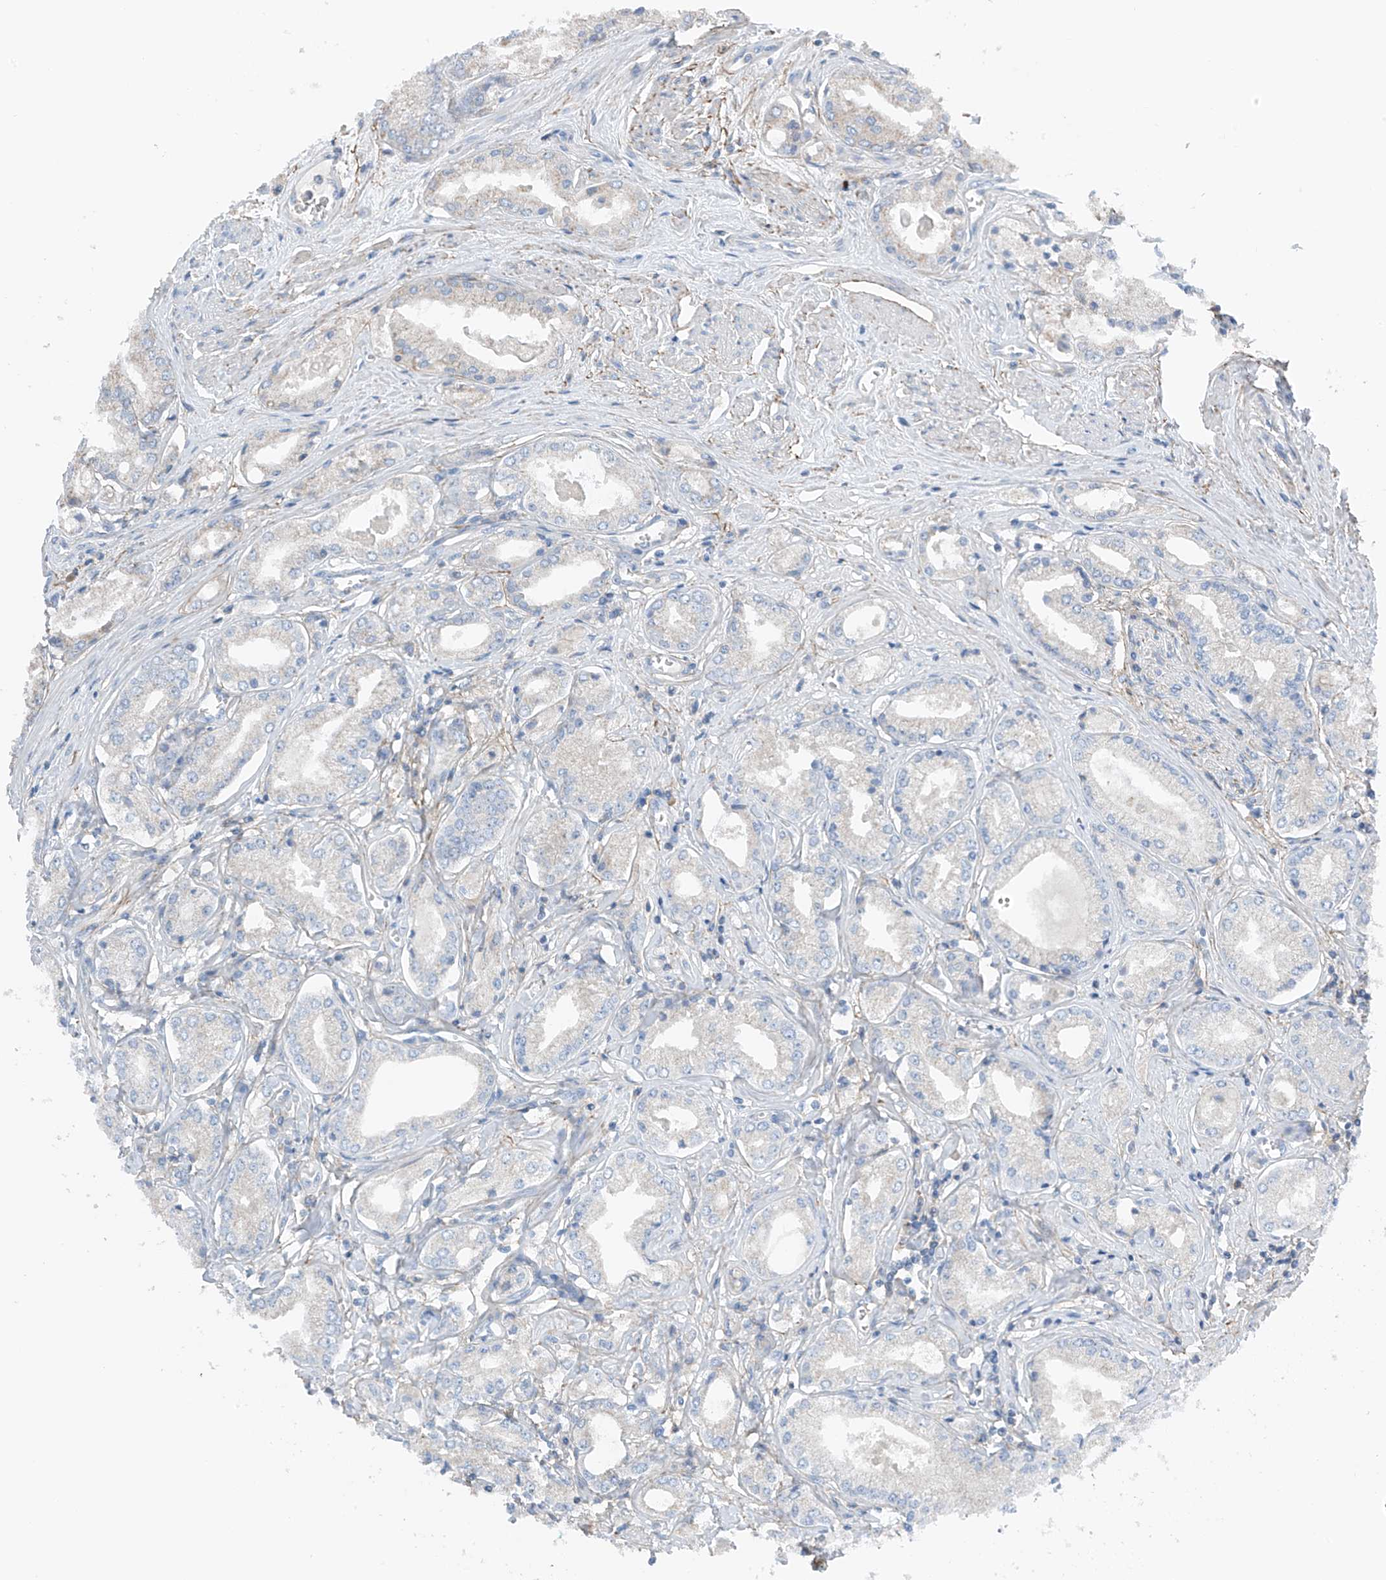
{"staining": {"intensity": "negative", "quantity": "none", "location": "none"}, "tissue": "prostate cancer", "cell_type": "Tumor cells", "image_type": "cancer", "snomed": [{"axis": "morphology", "description": "Adenocarcinoma, Low grade"}, {"axis": "topography", "description": "Prostate"}], "caption": "Tumor cells show no significant protein expression in low-grade adenocarcinoma (prostate). The staining was performed using DAB (3,3'-diaminobenzidine) to visualize the protein expression in brown, while the nuclei were stained in blue with hematoxylin (Magnification: 20x).", "gene": "NALCN", "patient": {"sex": "male", "age": 60}}